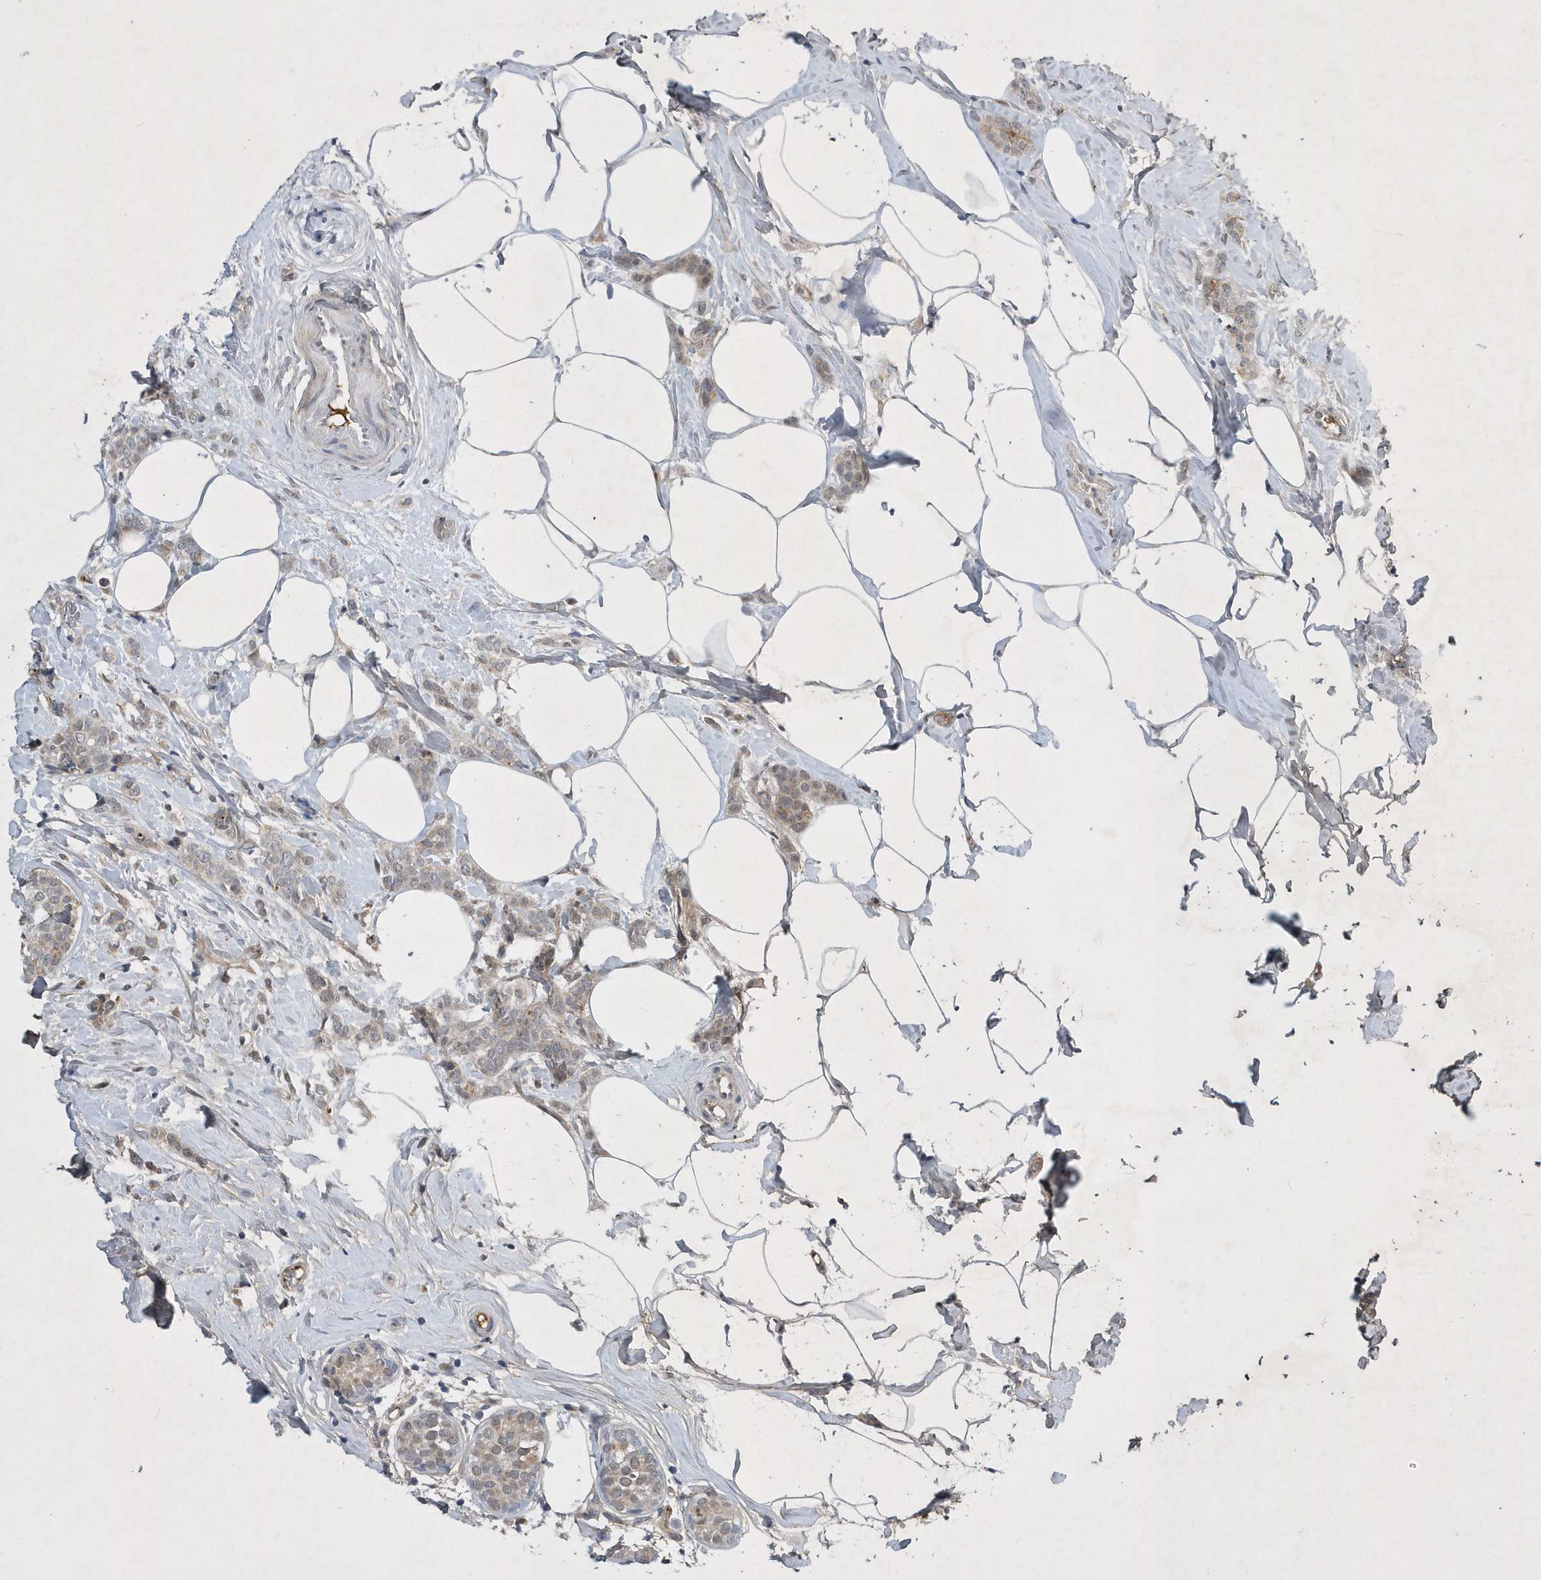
{"staining": {"intensity": "weak", "quantity": "25%-75%", "location": "cytoplasmic/membranous,nuclear"}, "tissue": "breast cancer", "cell_type": "Tumor cells", "image_type": "cancer", "snomed": [{"axis": "morphology", "description": "Lobular carcinoma, in situ"}, {"axis": "morphology", "description": "Lobular carcinoma"}, {"axis": "topography", "description": "Breast"}], "caption": "Immunohistochemistry of human breast cancer (lobular carcinoma) reveals low levels of weak cytoplasmic/membranous and nuclear positivity in approximately 25%-75% of tumor cells.", "gene": "FAM217A", "patient": {"sex": "female", "age": 41}}